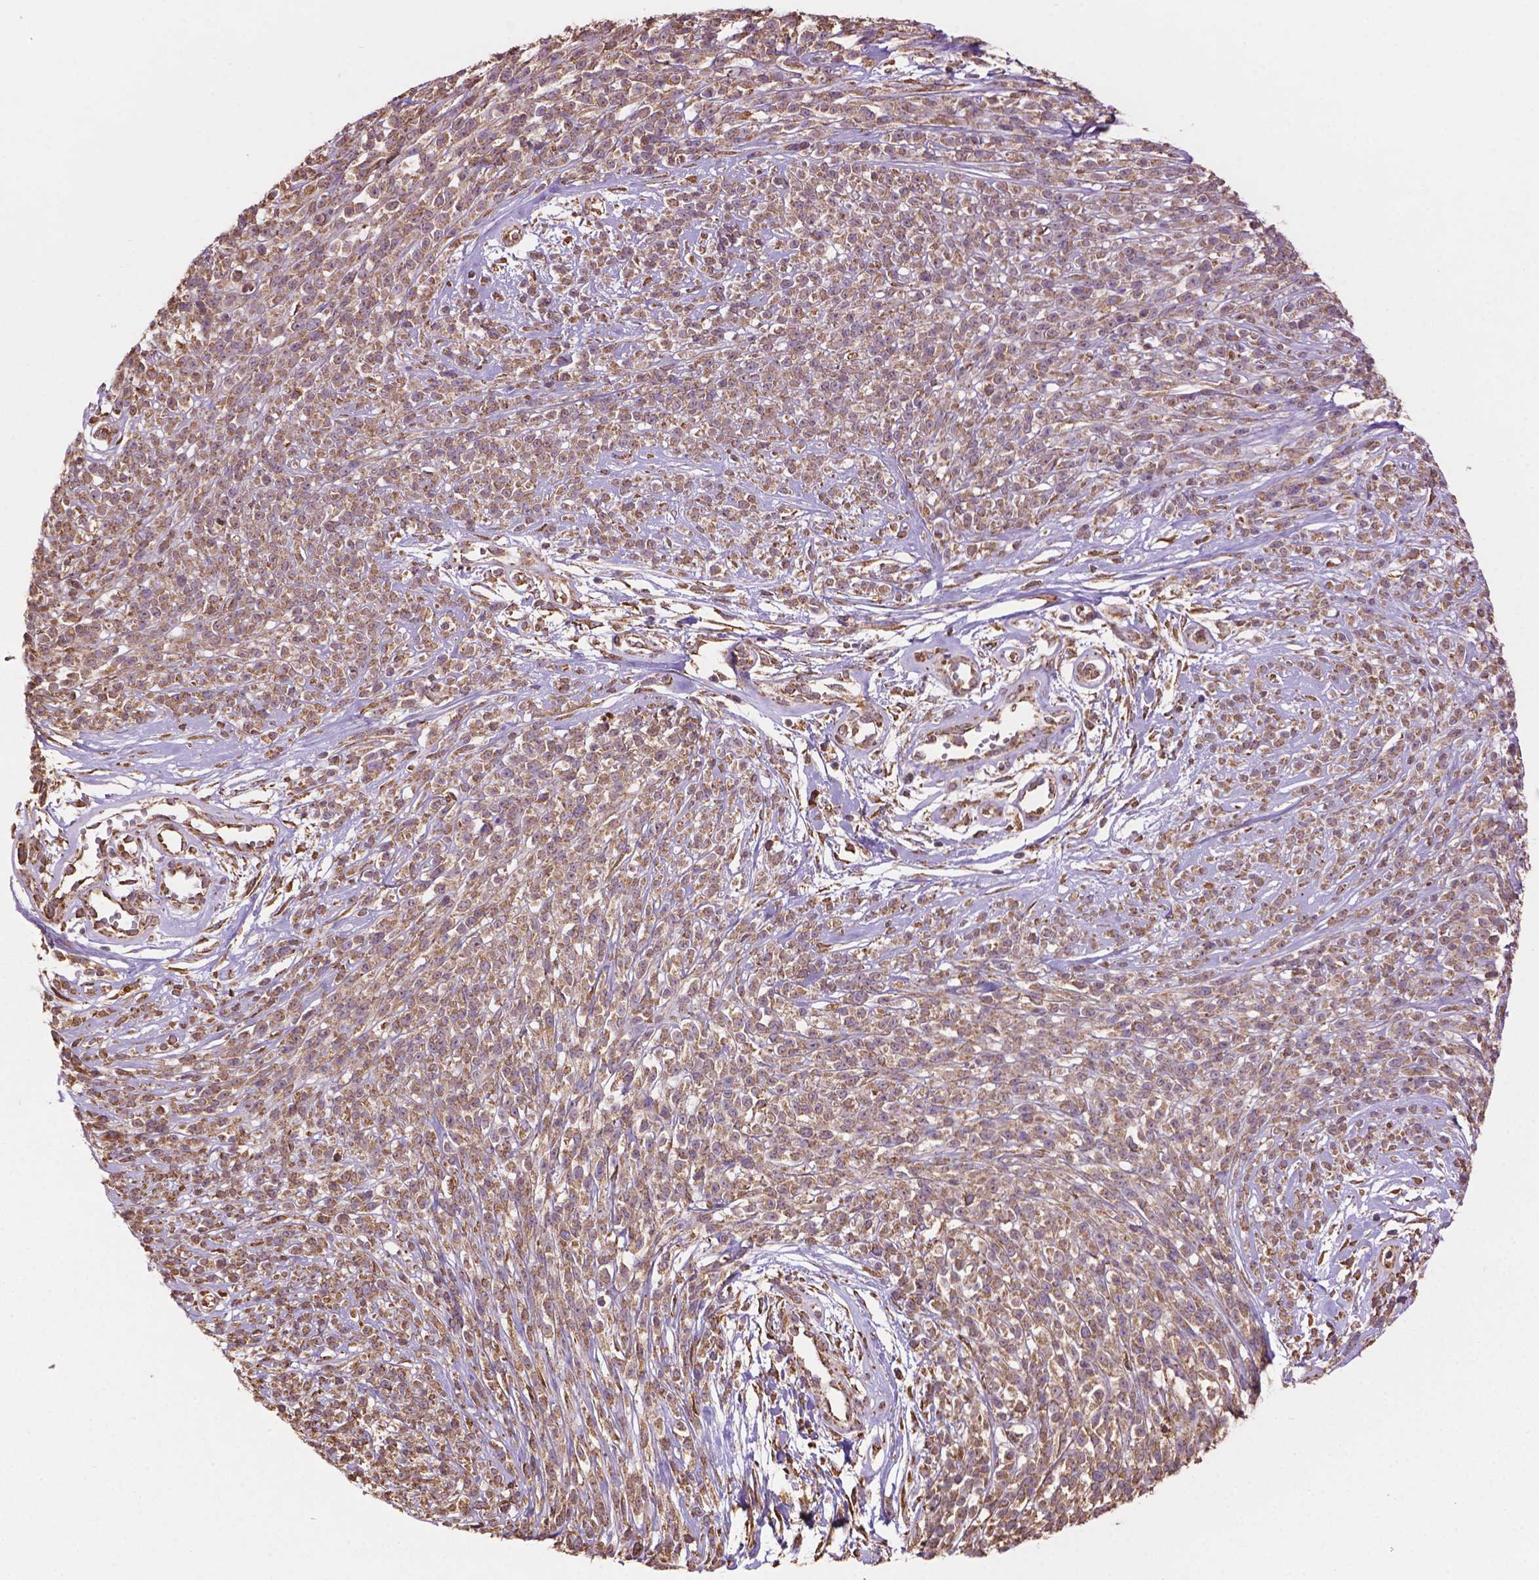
{"staining": {"intensity": "weak", "quantity": ">75%", "location": "cytoplasmic/membranous"}, "tissue": "melanoma", "cell_type": "Tumor cells", "image_type": "cancer", "snomed": [{"axis": "morphology", "description": "Malignant melanoma, NOS"}, {"axis": "topography", "description": "Skin"}, {"axis": "topography", "description": "Skin of trunk"}], "caption": "Malignant melanoma was stained to show a protein in brown. There is low levels of weak cytoplasmic/membranous expression in about >75% of tumor cells.", "gene": "PPP2R5E", "patient": {"sex": "male", "age": 74}}